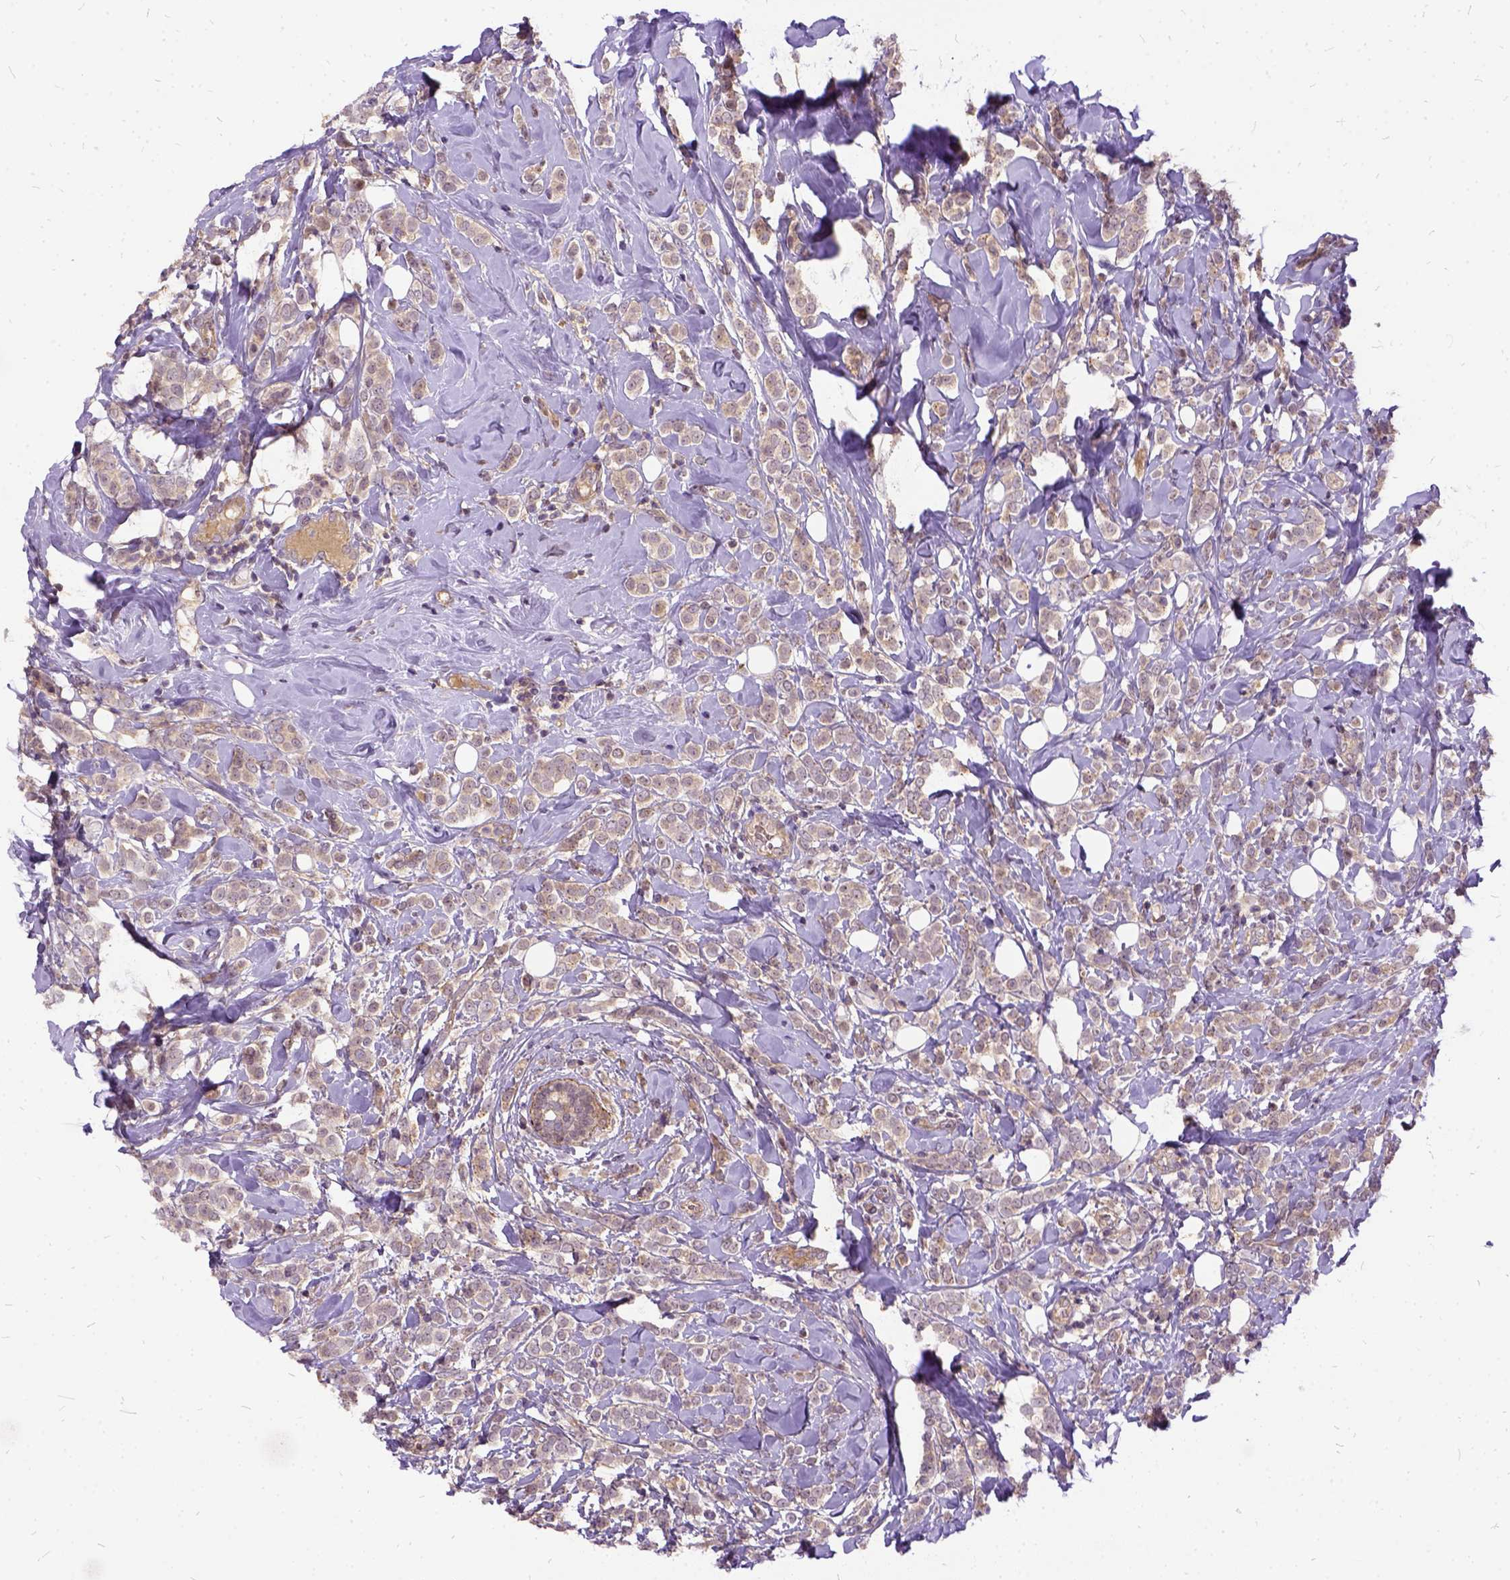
{"staining": {"intensity": "negative", "quantity": "none", "location": "none"}, "tissue": "breast cancer", "cell_type": "Tumor cells", "image_type": "cancer", "snomed": [{"axis": "morphology", "description": "Lobular carcinoma"}, {"axis": "topography", "description": "Breast"}], "caption": "Tumor cells are negative for protein expression in human breast cancer (lobular carcinoma).", "gene": "ILRUN", "patient": {"sex": "female", "age": 49}}